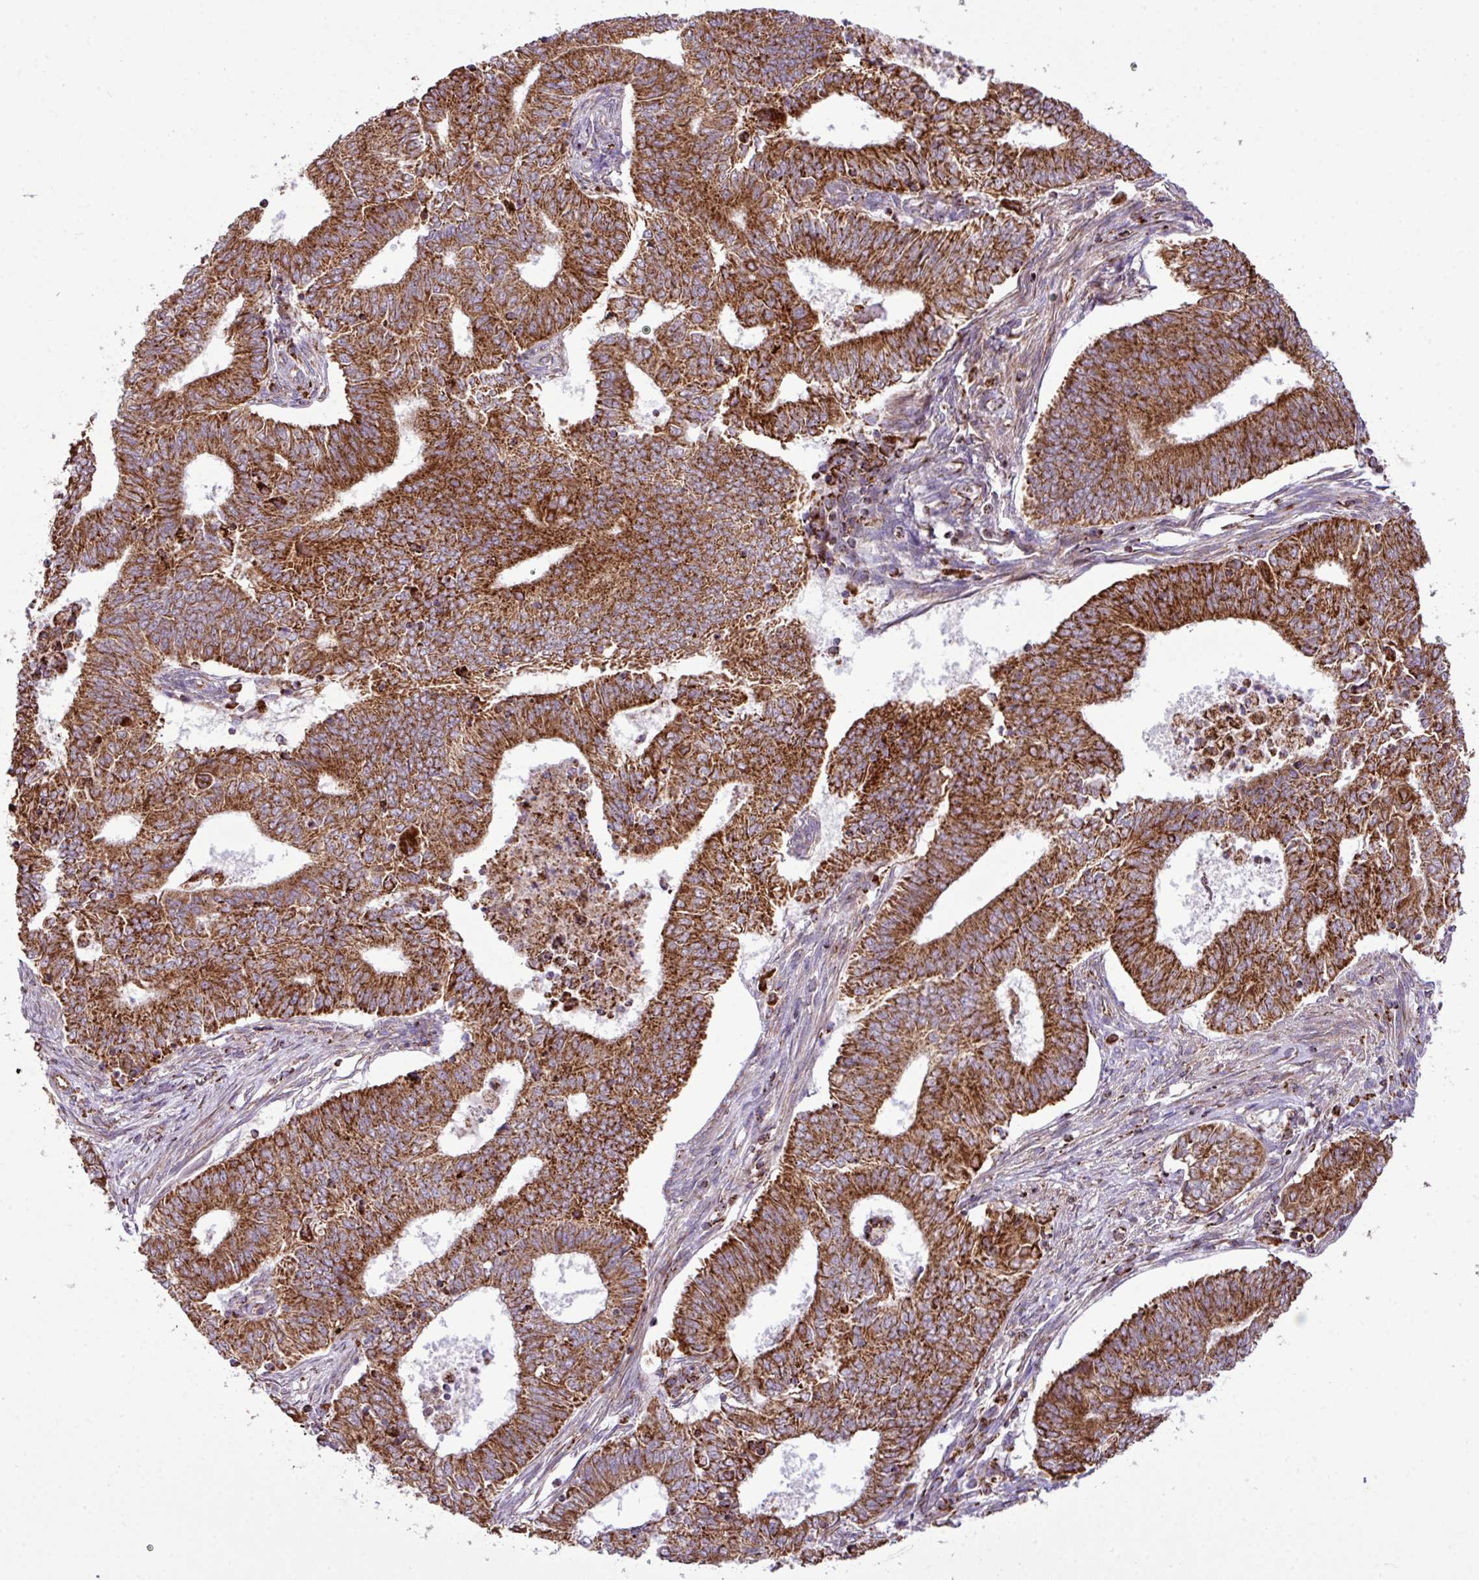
{"staining": {"intensity": "strong", "quantity": ">75%", "location": "cytoplasmic/membranous"}, "tissue": "endometrial cancer", "cell_type": "Tumor cells", "image_type": "cancer", "snomed": [{"axis": "morphology", "description": "Adenocarcinoma, NOS"}, {"axis": "topography", "description": "Endometrium"}], "caption": "The photomicrograph shows immunohistochemical staining of endometrial adenocarcinoma. There is strong cytoplasmic/membranous staining is identified in about >75% of tumor cells. Immunohistochemistry (ihc) stains the protein of interest in brown and the nuclei are stained blue.", "gene": "ZNF569", "patient": {"sex": "female", "age": 62}}